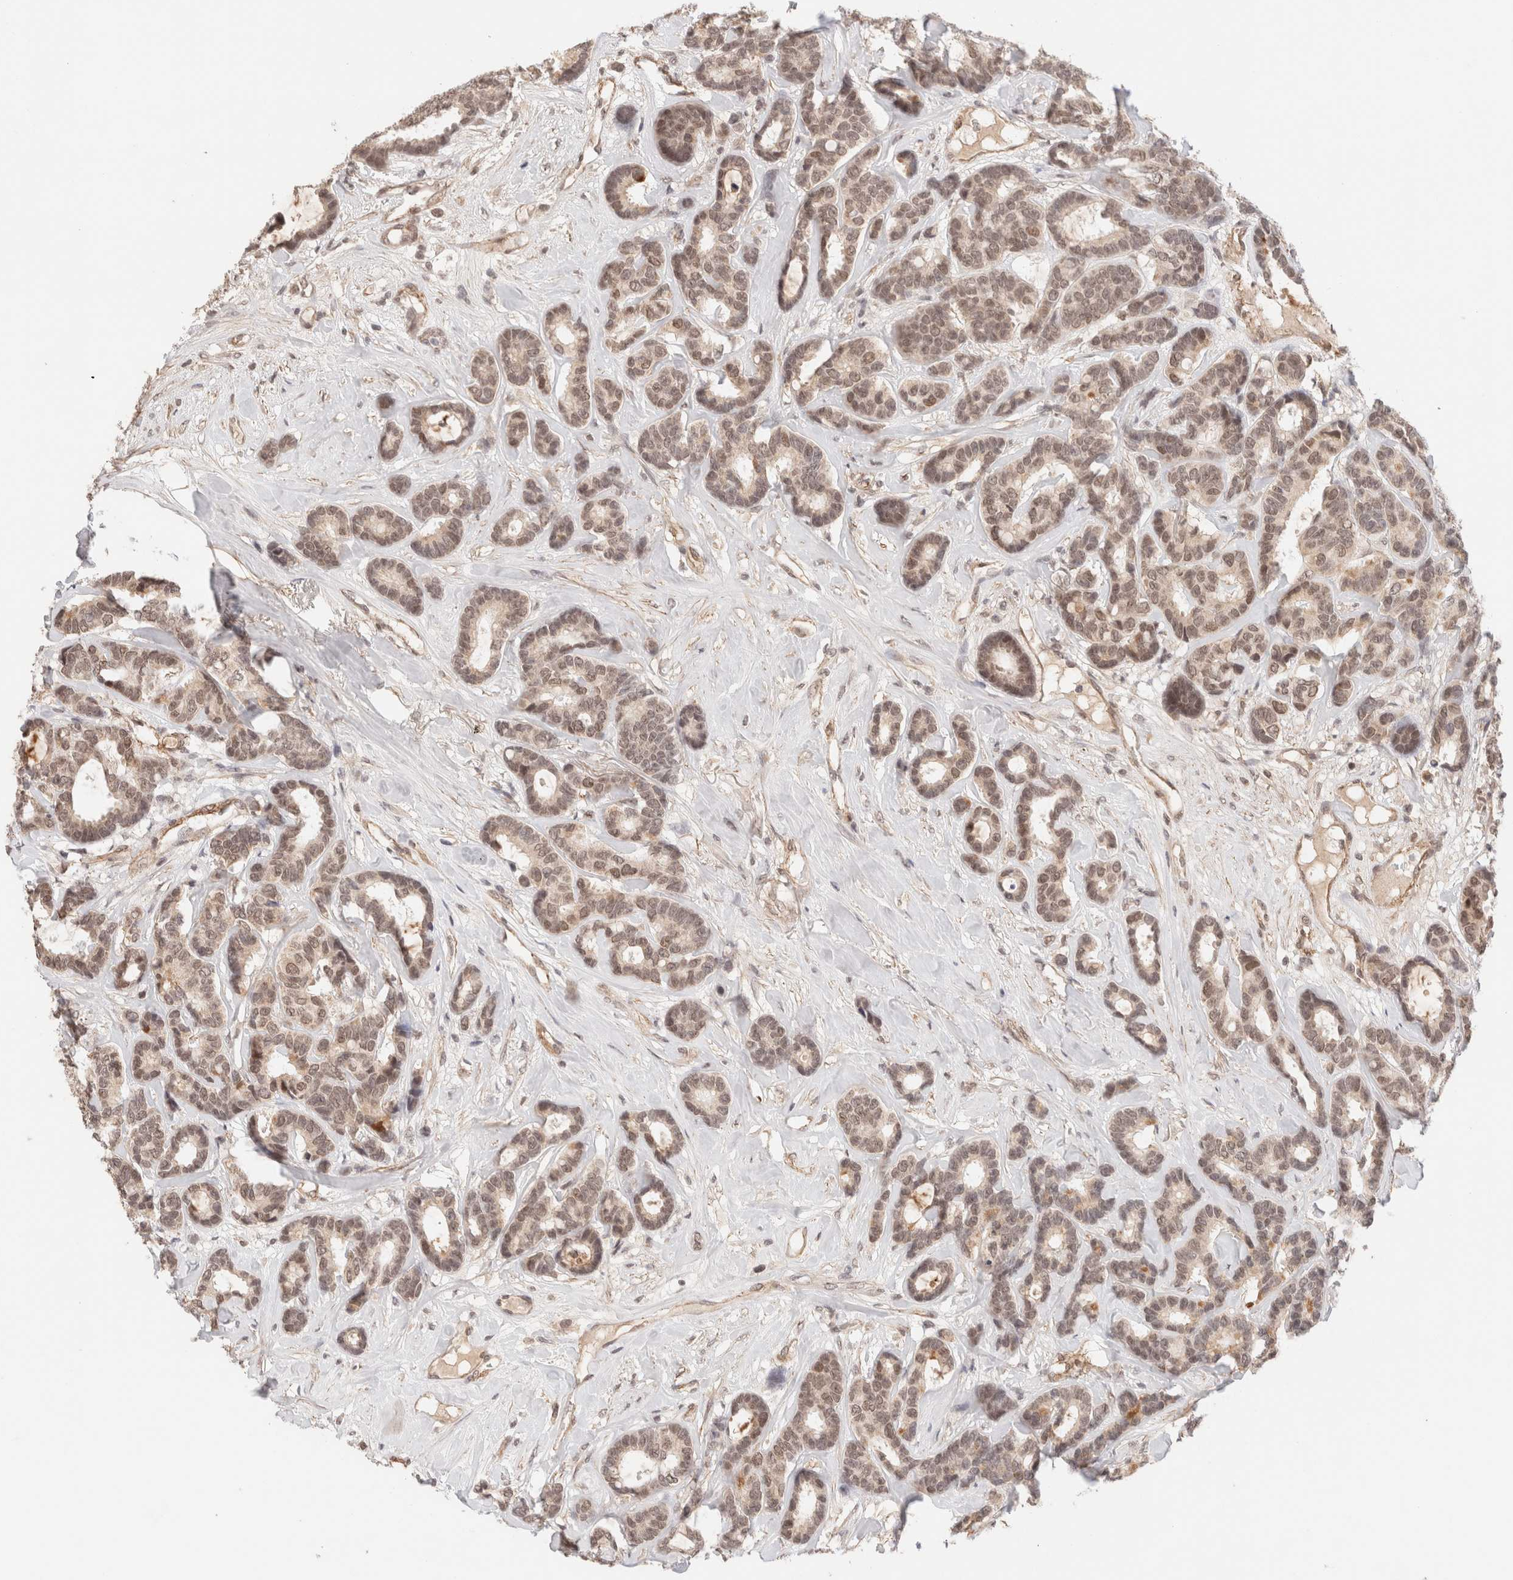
{"staining": {"intensity": "moderate", "quantity": ">75%", "location": "nuclear"}, "tissue": "breast cancer", "cell_type": "Tumor cells", "image_type": "cancer", "snomed": [{"axis": "morphology", "description": "Duct carcinoma"}, {"axis": "topography", "description": "Breast"}], "caption": "About >75% of tumor cells in breast infiltrating ductal carcinoma exhibit moderate nuclear protein positivity as visualized by brown immunohistochemical staining.", "gene": "BRPF3", "patient": {"sex": "female", "age": 87}}